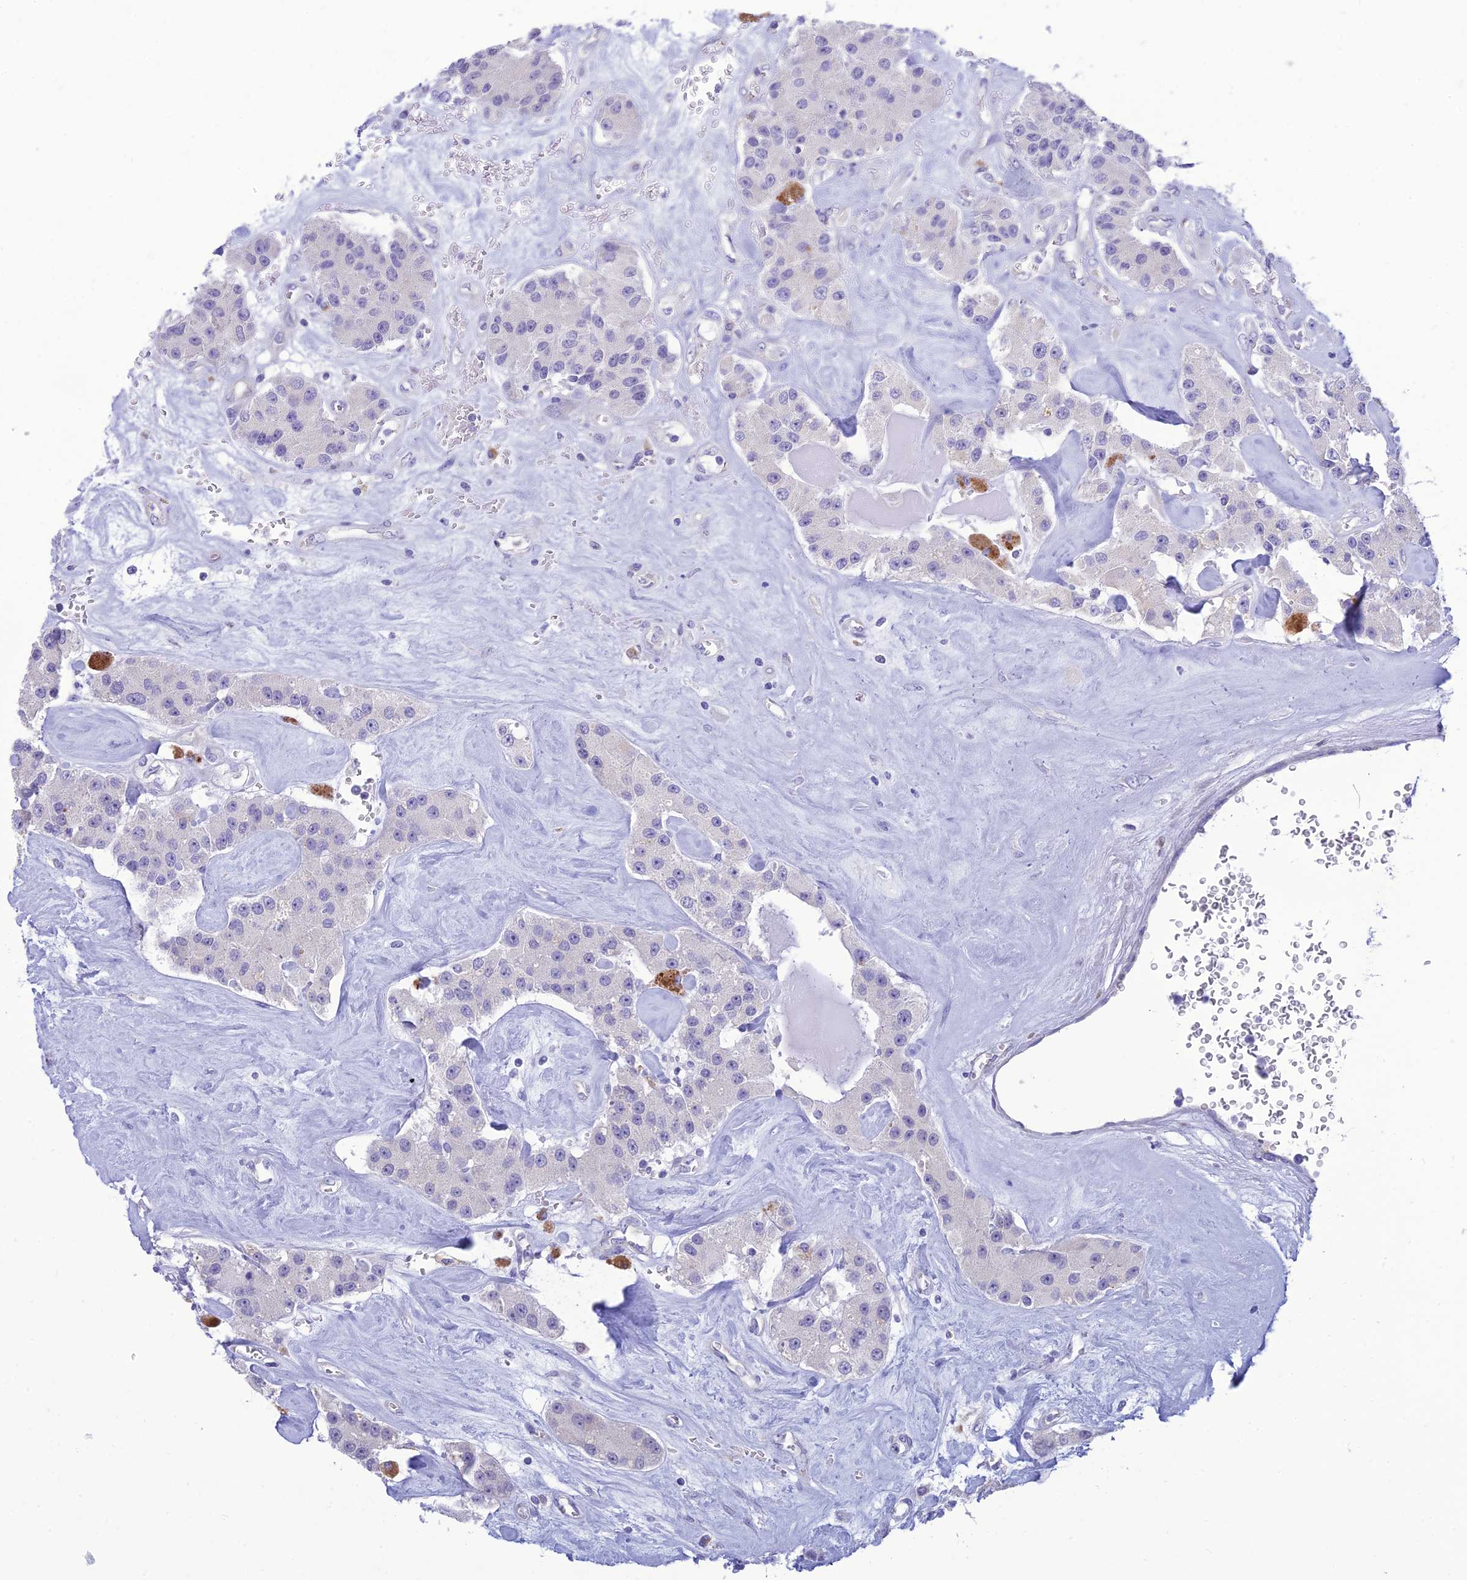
{"staining": {"intensity": "negative", "quantity": "none", "location": "none"}, "tissue": "carcinoid", "cell_type": "Tumor cells", "image_type": "cancer", "snomed": [{"axis": "morphology", "description": "Carcinoid, malignant, NOS"}, {"axis": "topography", "description": "Pancreas"}], "caption": "An IHC photomicrograph of carcinoid (malignant) is shown. There is no staining in tumor cells of carcinoid (malignant).", "gene": "DHDH", "patient": {"sex": "male", "age": 41}}